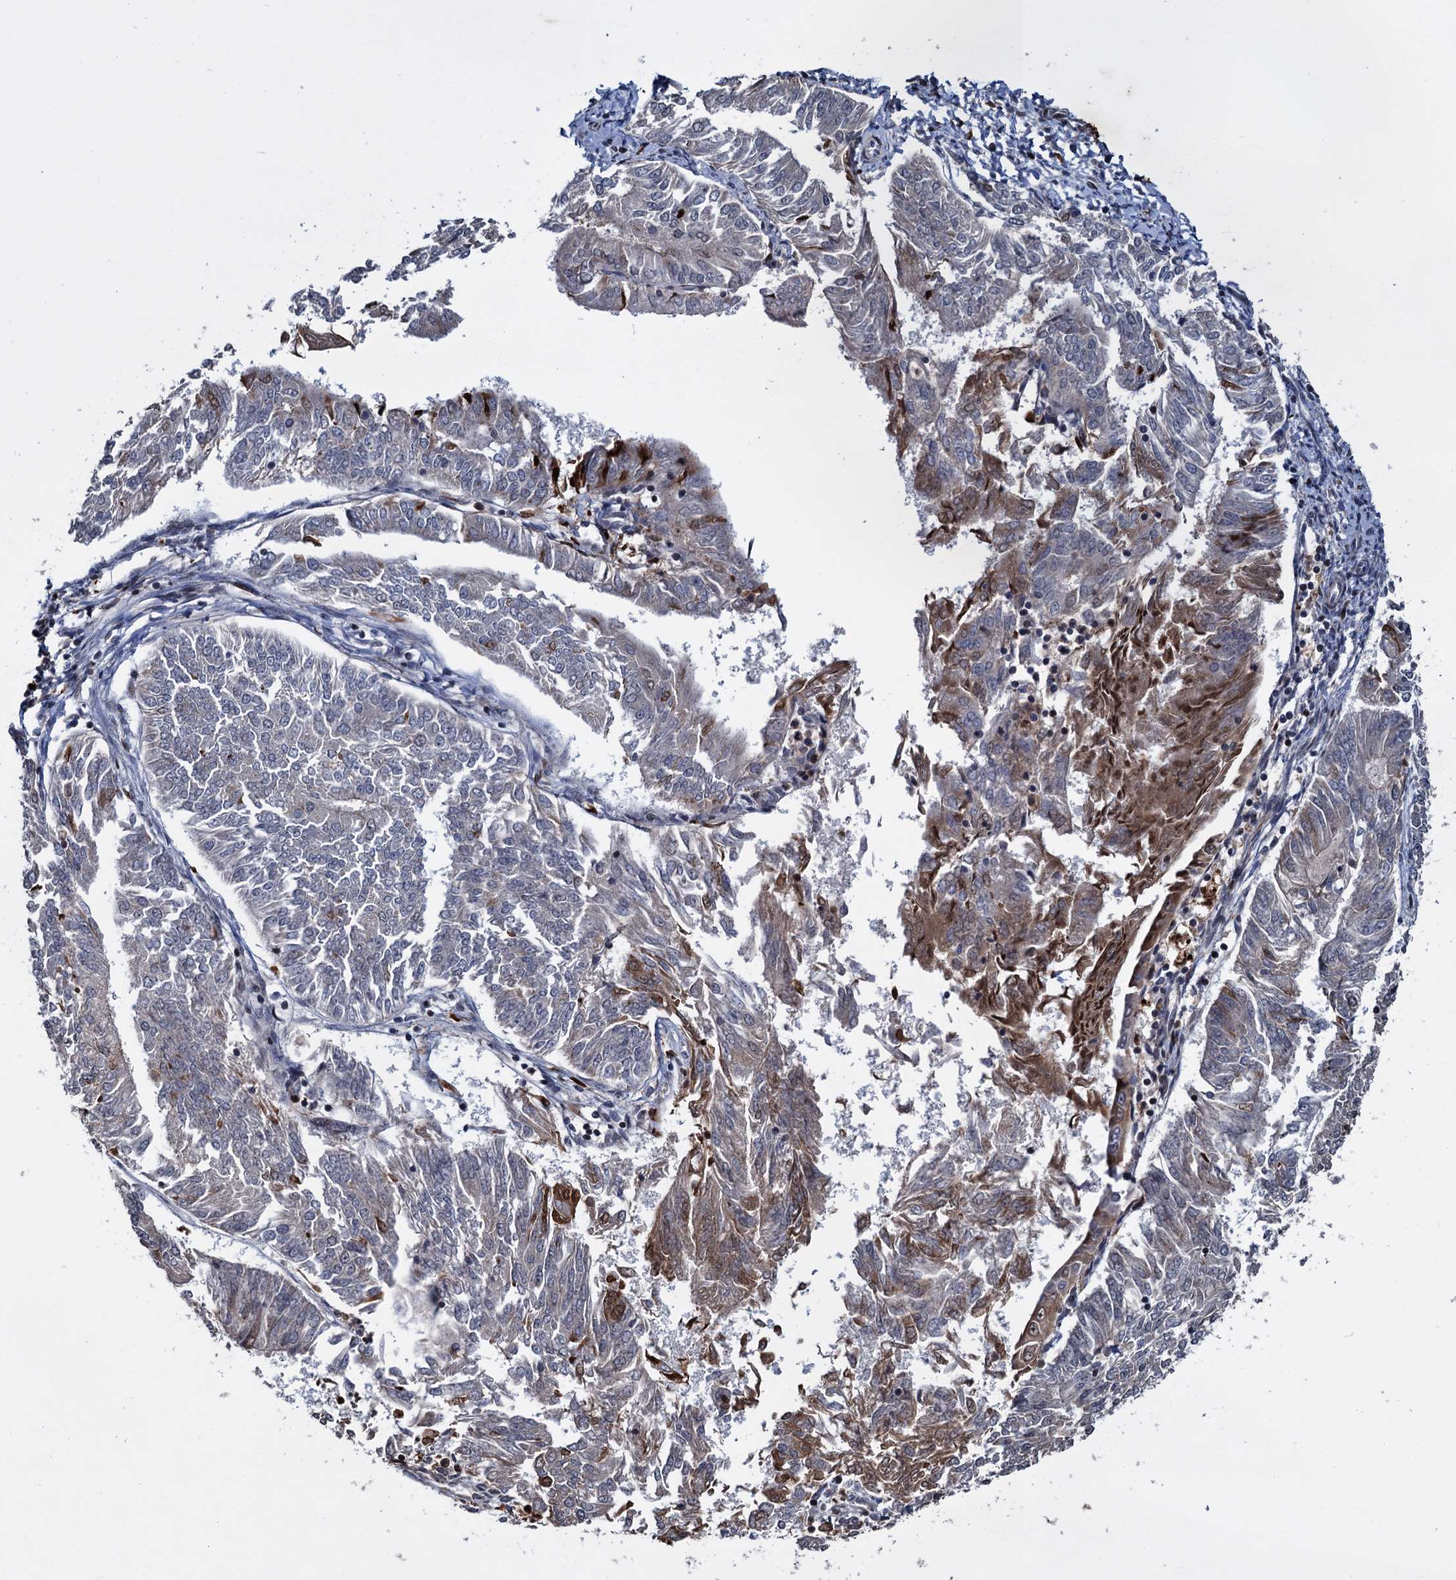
{"staining": {"intensity": "moderate", "quantity": "<25%", "location": "cytoplasmic/membranous,nuclear"}, "tissue": "endometrial cancer", "cell_type": "Tumor cells", "image_type": "cancer", "snomed": [{"axis": "morphology", "description": "Adenocarcinoma, NOS"}, {"axis": "topography", "description": "Endometrium"}], "caption": "Brown immunohistochemical staining in endometrial adenocarcinoma shows moderate cytoplasmic/membranous and nuclear expression in about <25% of tumor cells. (Stains: DAB (3,3'-diaminobenzidine) in brown, nuclei in blue, Microscopy: brightfield microscopy at high magnification).", "gene": "EYA4", "patient": {"sex": "female", "age": 58}}